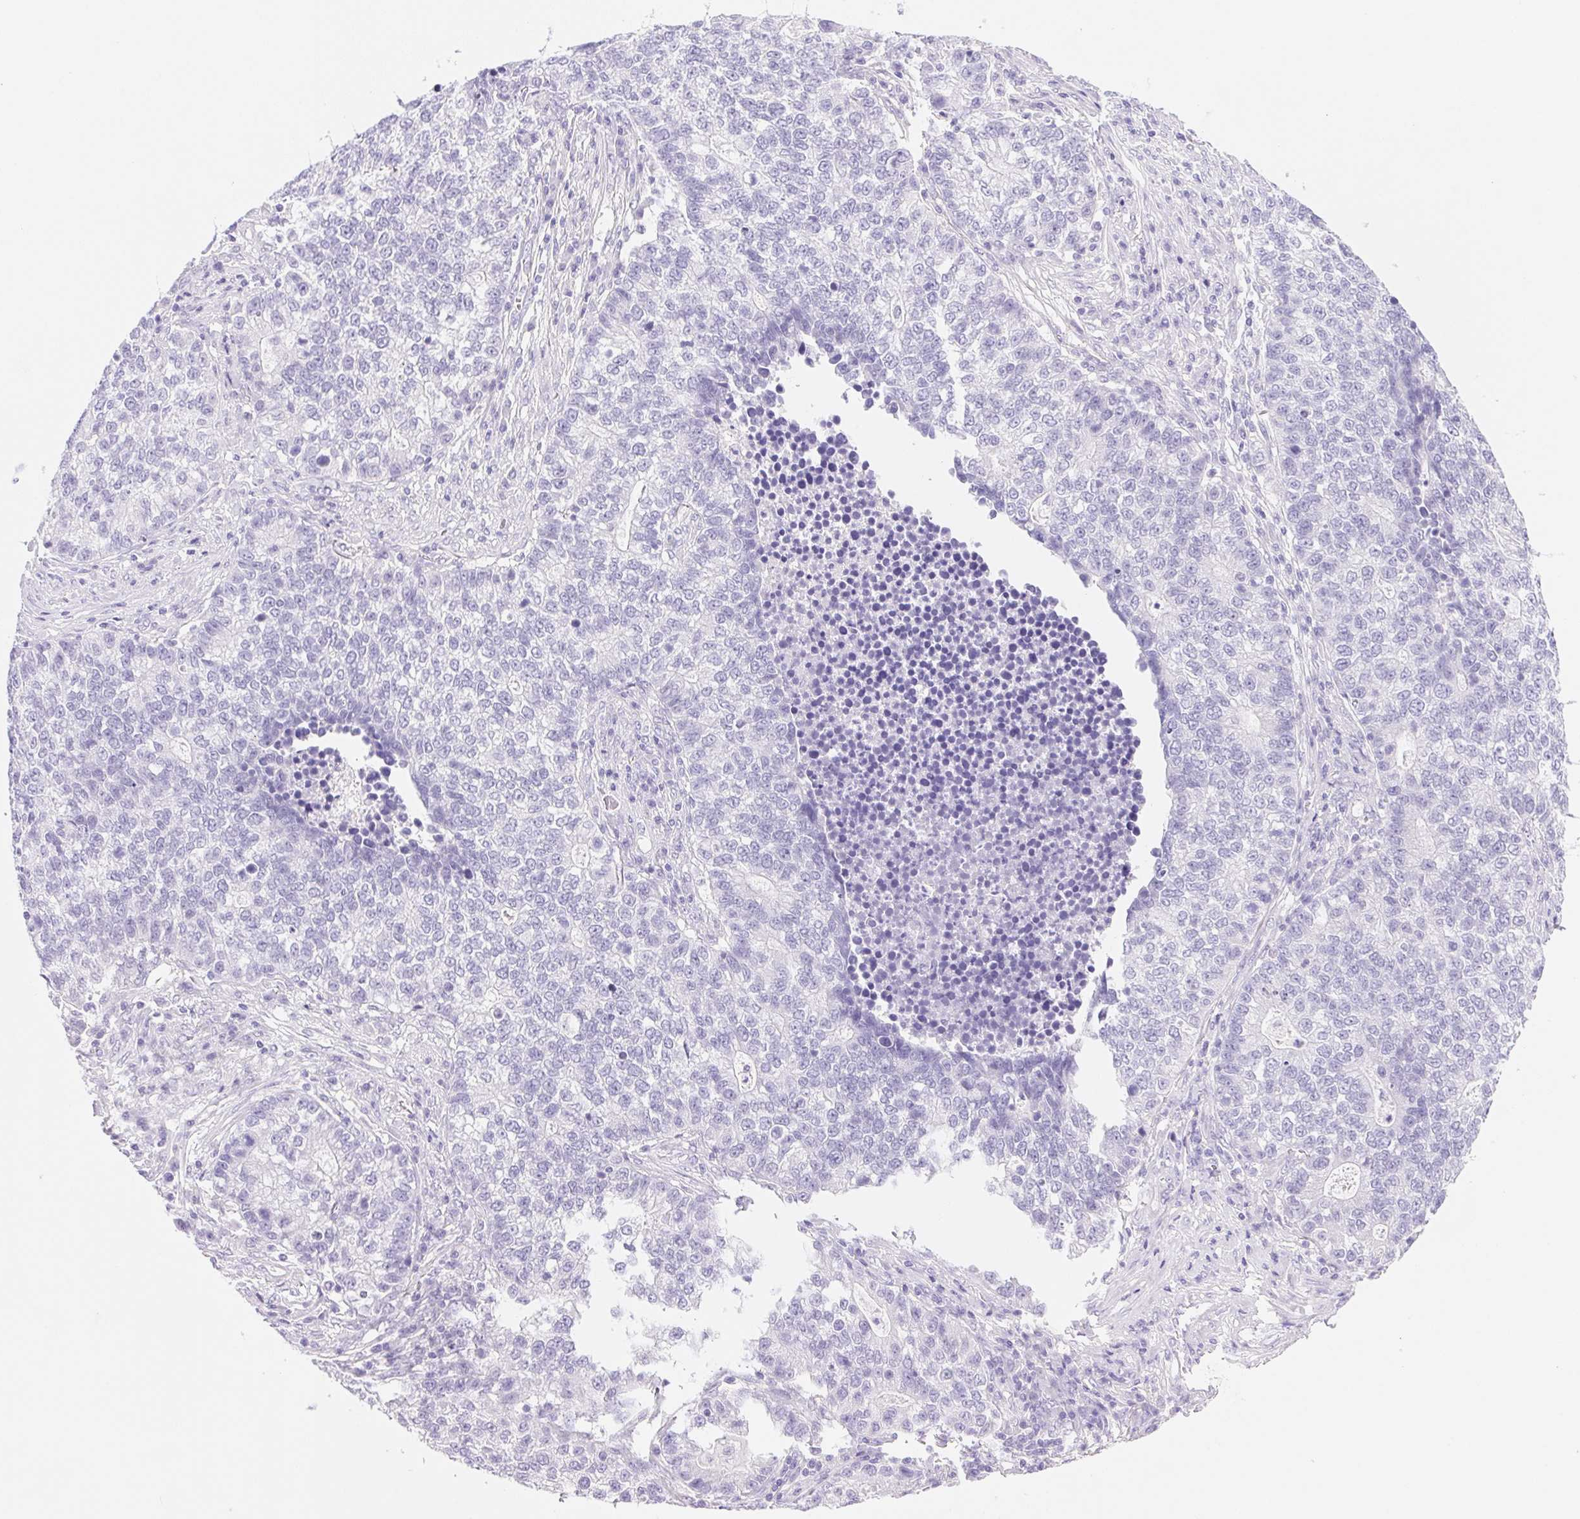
{"staining": {"intensity": "negative", "quantity": "none", "location": "none"}, "tissue": "lung cancer", "cell_type": "Tumor cells", "image_type": "cancer", "snomed": [{"axis": "morphology", "description": "Adenocarcinoma, NOS"}, {"axis": "topography", "description": "Lung"}], "caption": "The image demonstrates no staining of tumor cells in lung adenocarcinoma. (Immunohistochemistry (ihc), brightfield microscopy, high magnification).", "gene": "DHCR24", "patient": {"sex": "male", "age": 57}}